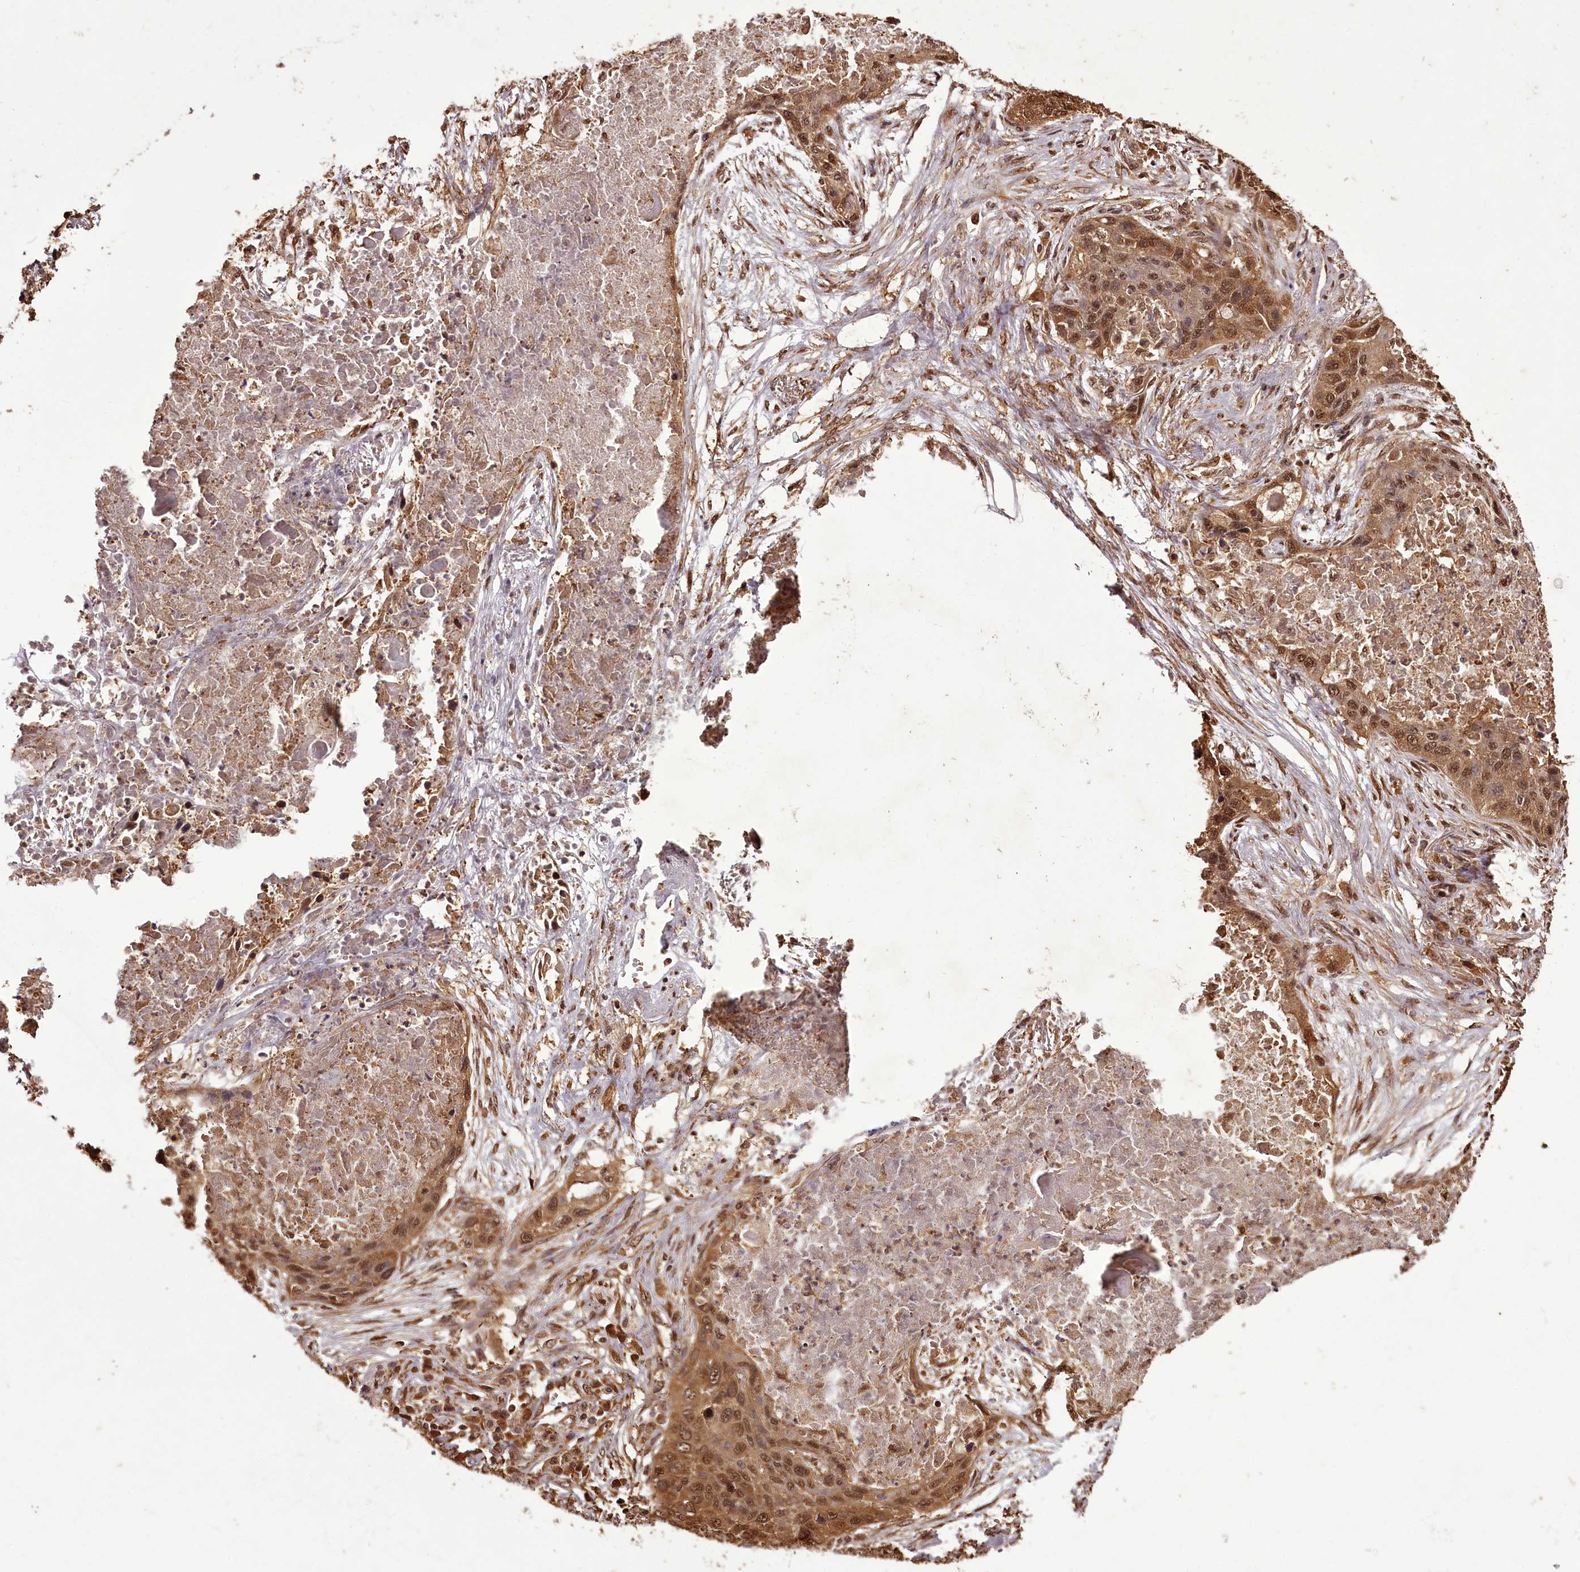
{"staining": {"intensity": "moderate", "quantity": ">75%", "location": "cytoplasmic/membranous,nuclear"}, "tissue": "lung cancer", "cell_type": "Tumor cells", "image_type": "cancer", "snomed": [{"axis": "morphology", "description": "Squamous cell carcinoma, NOS"}, {"axis": "topography", "description": "Lung"}], "caption": "Tumor cells show moderate cytoplasmic/membranous and nuclear expression in about >75% of cells in lung cancer (squamous cell carcinoma).", "gene": "NPRL2", "patient": {"sex": "female", "age": 63}}